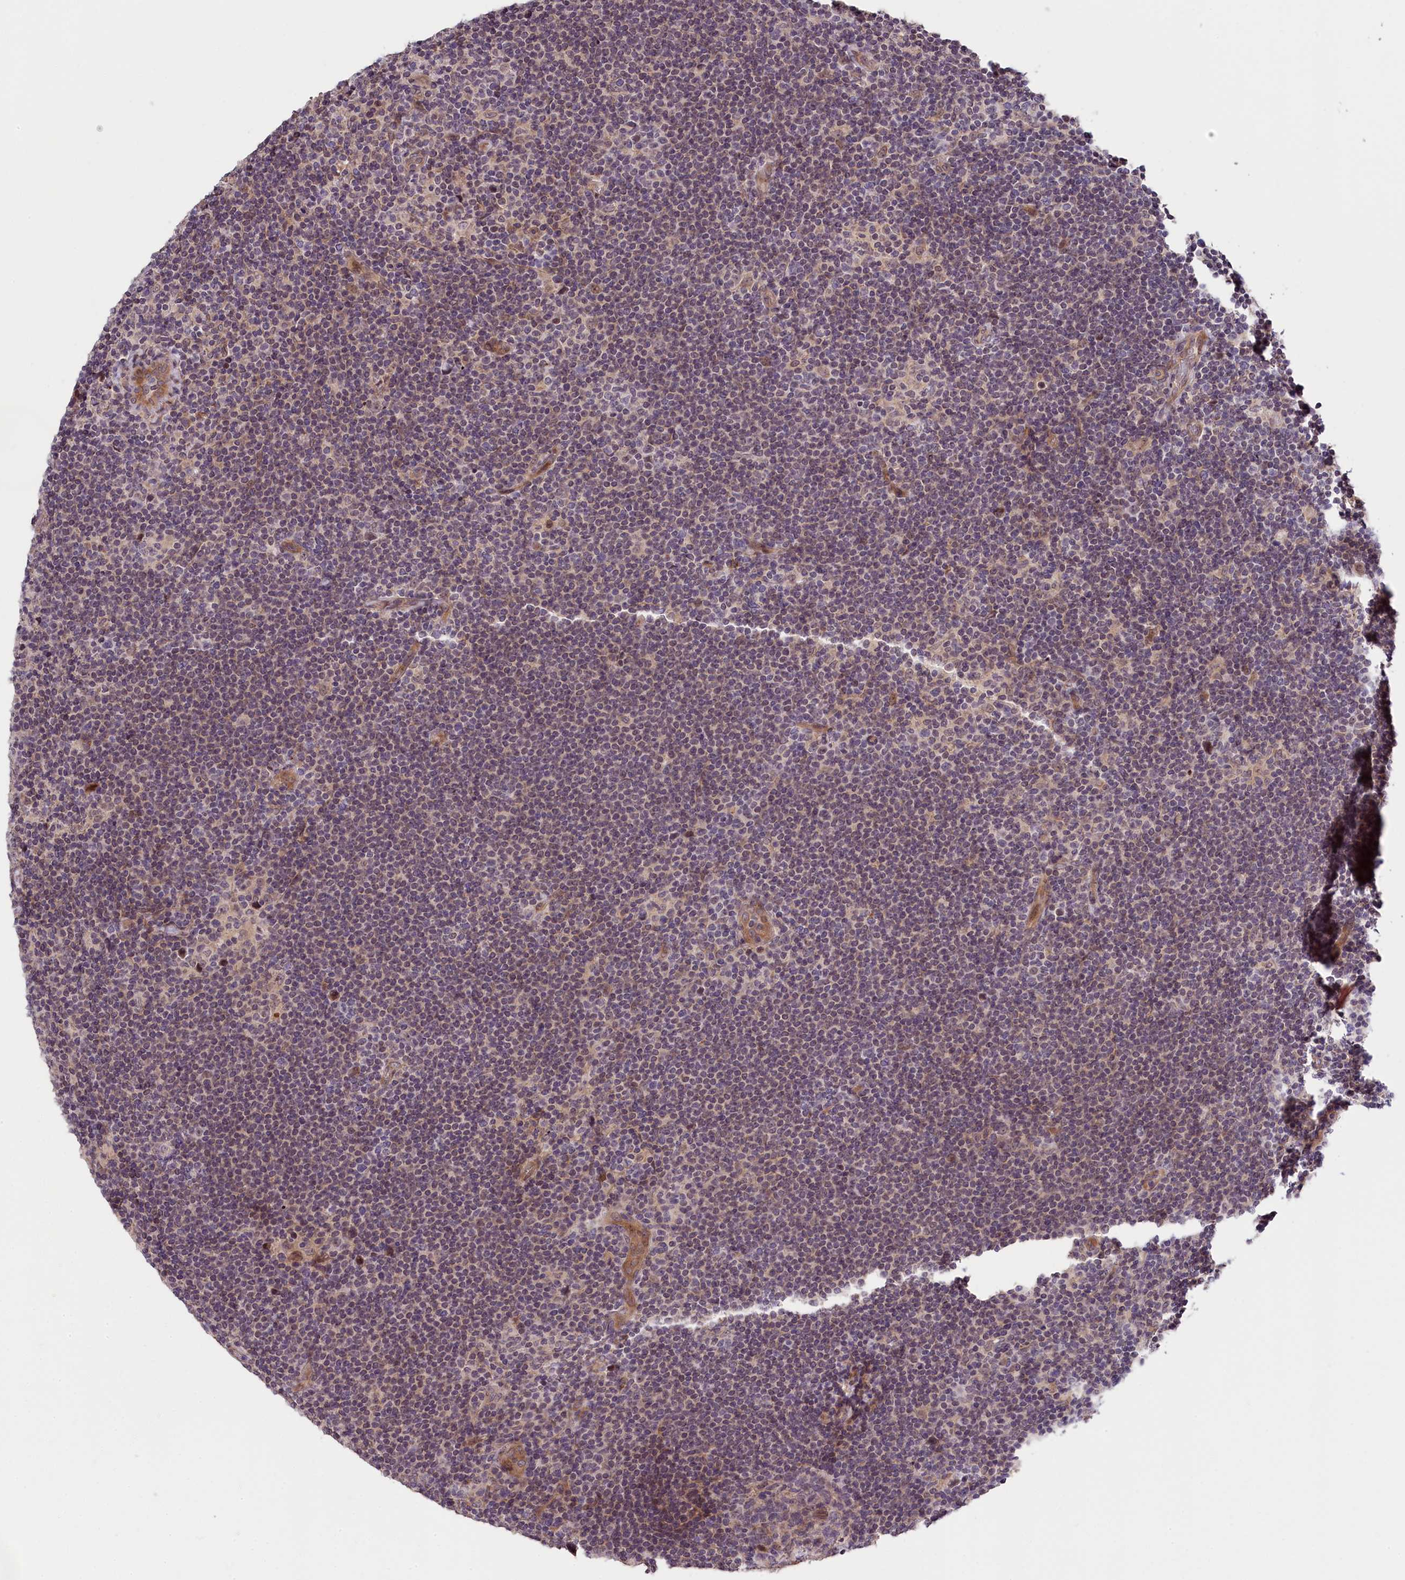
{"staining": {"intensity": "weak", "quantity": "<25%", "location": "nuclear"}, "tissue": "lymphoma", "cell_type": "Tumor cells", "image_type": "cancer", "snomed": [{"axis": "morphology", "description": "Hodgkin's disease, NOS"}, {"axis": "topography", "description": "Lymph node"}], "caption": "Human lymphoma stained for a protein using immunohistochemistry (IHC) displays no staining in tumor cells.", "gene": "ZNF480", "patient": {"sex": "female", "age": 57}}